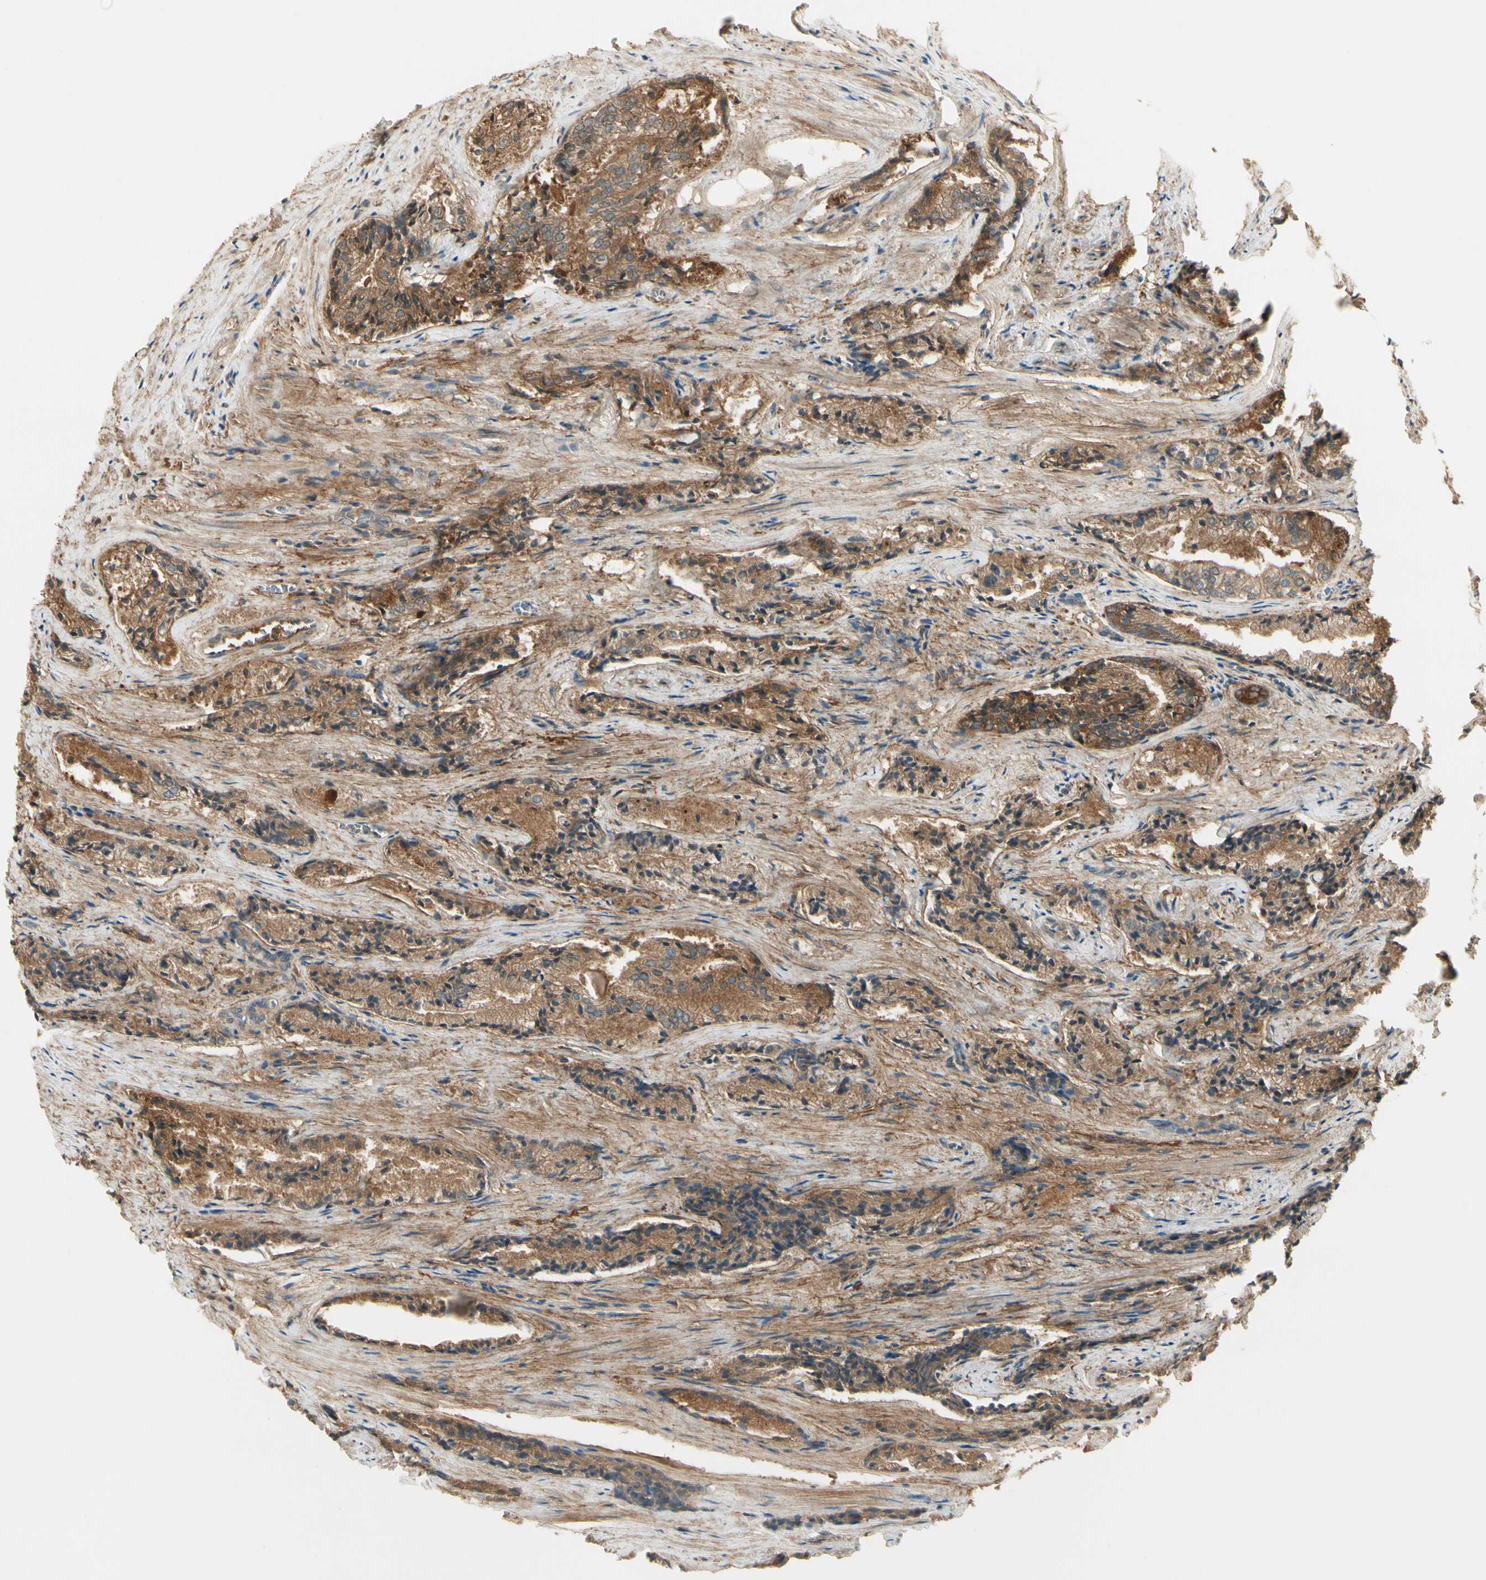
{"staining": {"intensity": "moderate", "quantity": ">75%", "location": "cytoplasmic/membranous"}, "tissue": "prostate cancer", "cell_type": "Tumor cells", "image_type": "cancer", "snomed": [{"axis": "morphology", "description": "Adenocarcinoma, Low grade"}, {"axis": "topography", "description": "Prostate"}], "caption": "Protein expression analysis of human prostate cancer reveals moderate cytoplasmic/membranous expression in approximately >75% of tumor cells. (IHC, brightfield microscopy, high magnification).", "gene": "EPHB3", "patient": {"sex": "male", "age": 60}}